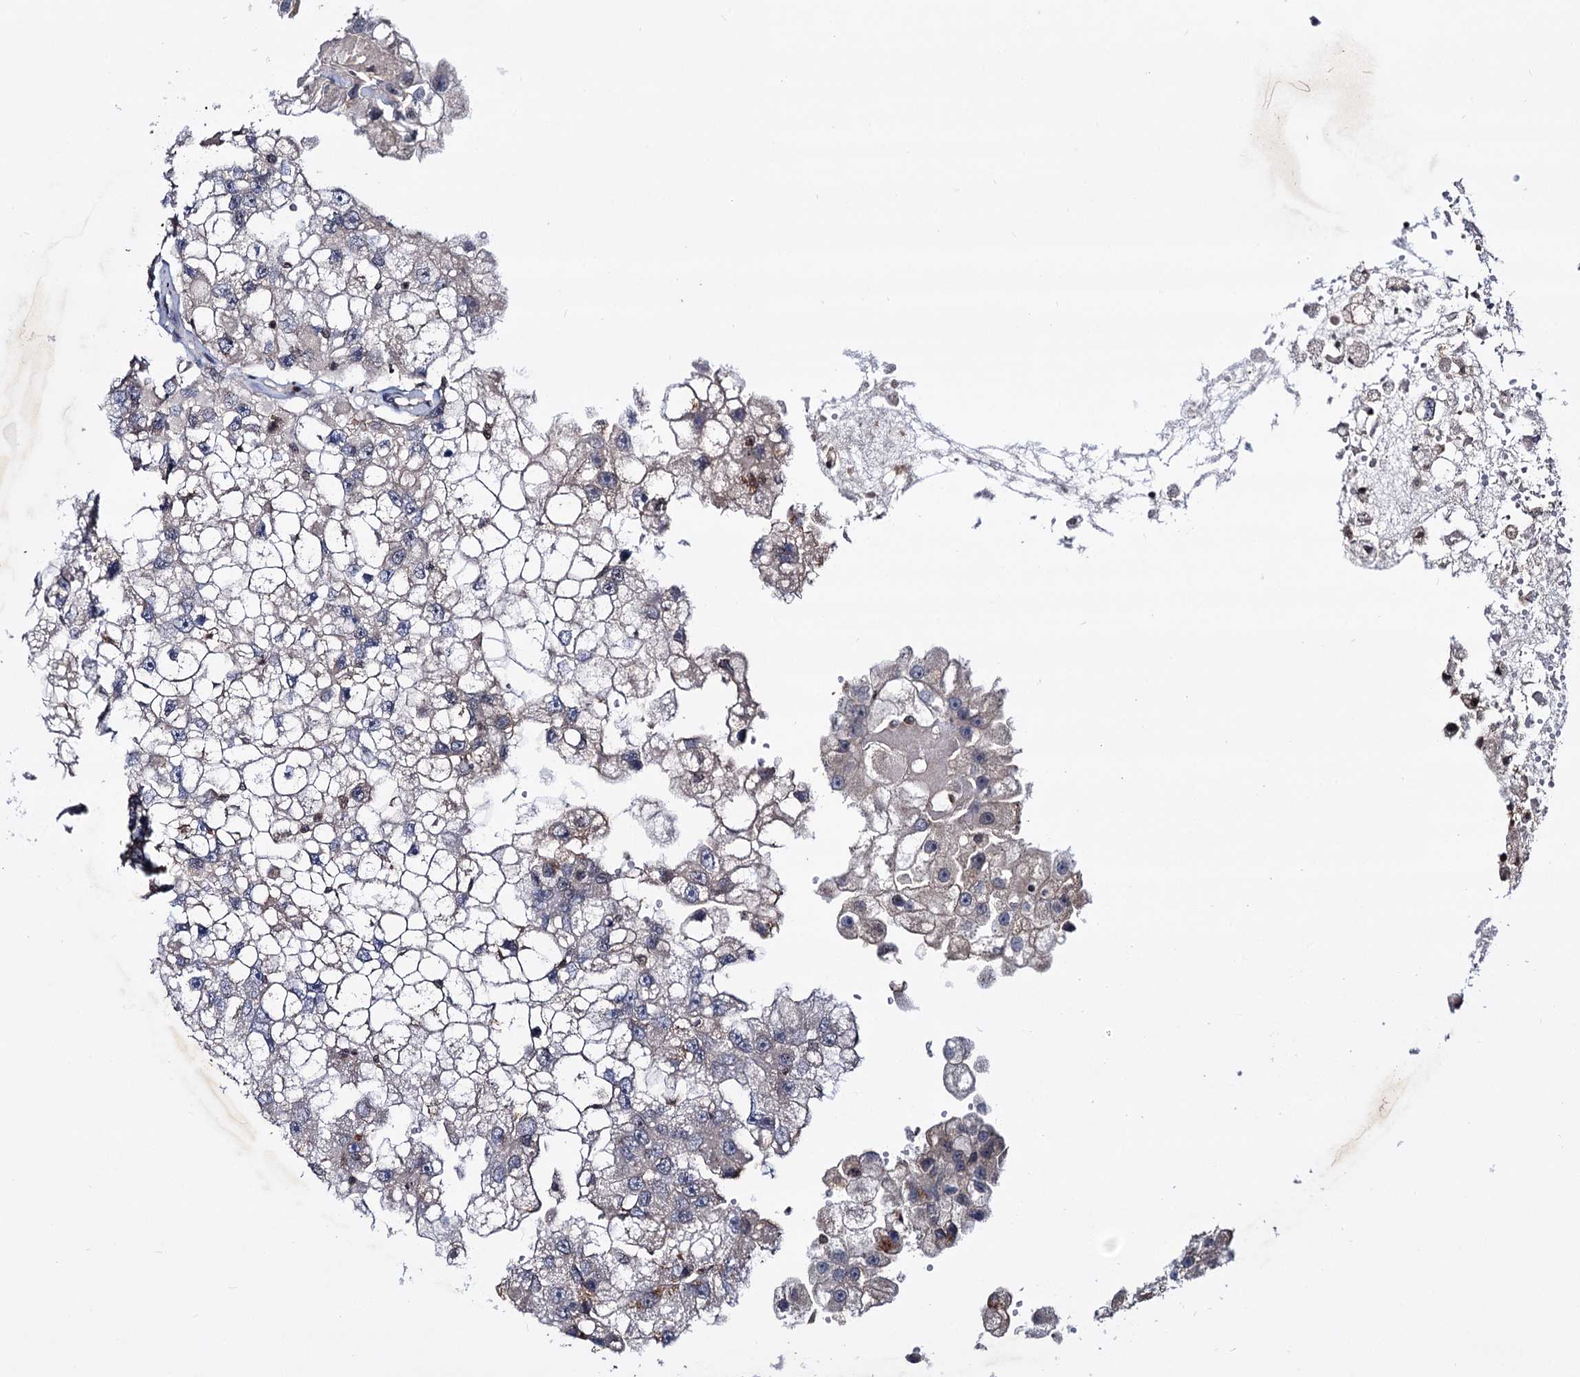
{"staining": {"intensity": "negative", "quantity": "none", "location": "none"}, "tissue": "renal cancer", "cell_type": "Tumor cells", "image_type": "cancer", "snomed": [{"axis": "morphology", "description": "Adenocarcinoma, NOS"}, {"axis": "topography", "description": "Kidney"}], "caption": "Adenocarcinoma (renal) stained for a protein using immunohistochemistry (IHC) exhibits no positivity tumor cells.", "gene": "SMCHD1", "patient": {"sex": "male", "age": 63}}